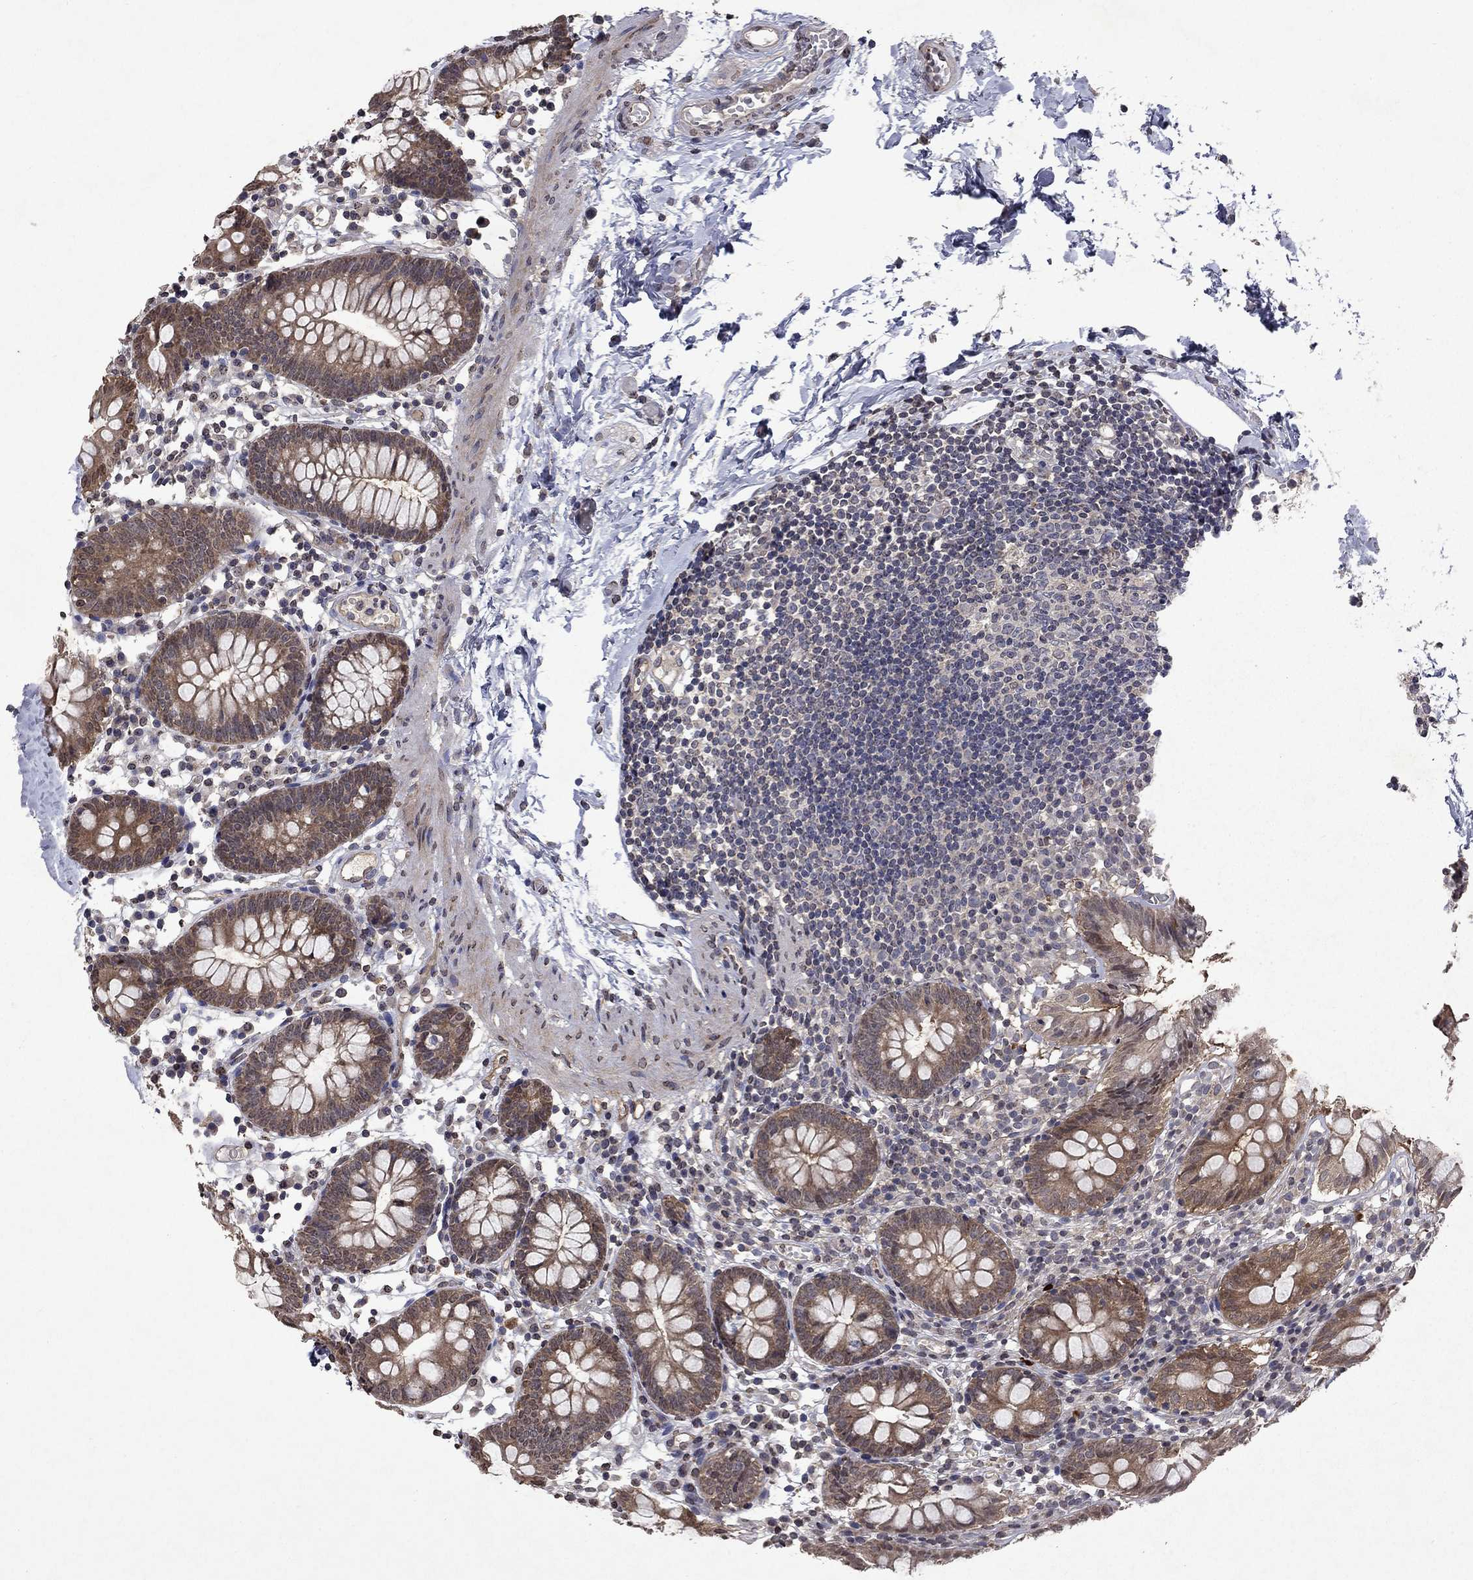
{"staining": {"intensity": "moderate", "quantity": "25%-75%", "location": "cytoplasmic/membranous,nuclear"}, "tissue": "small intestine", "cell_type": "Glandular cells", "image_type": "normal", "snomed": [{"axis": "morphology", "description": "Normal tissue, NOS"}, {"axis": "topography", "description": "Small intestine"}], "caption": "Small intestine stained with a brown dye displays moderate cytoplasmic/membranous,nuclear positive staining in about 25%-75% of glandular cells.", "gene": "TTC38", "patient": {"sex": "female", "age": 90}}